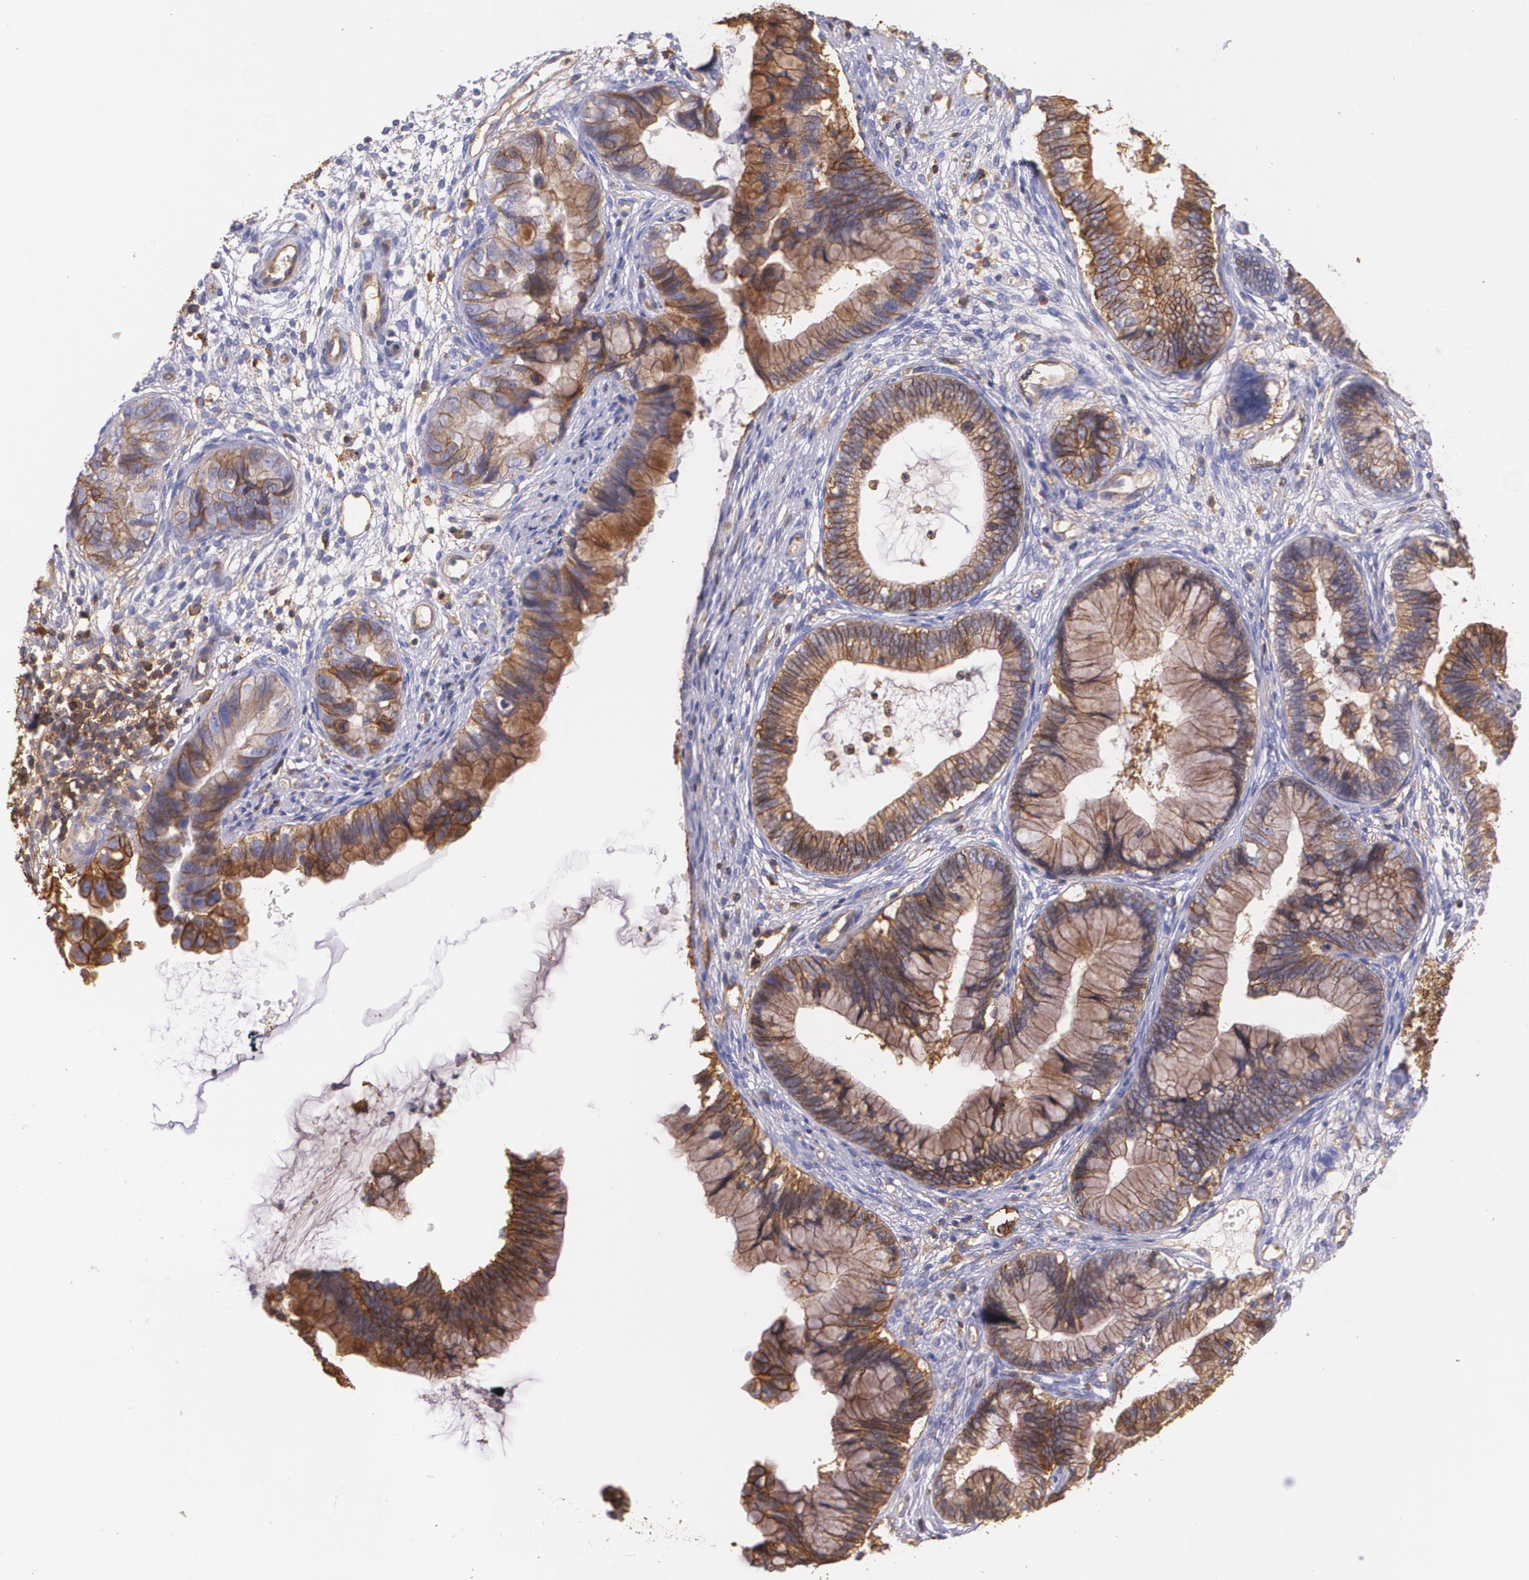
{"staining": {"intensity": "weak", "quantity": ">75%", "location": "cytoplasmic/membranous"}, "tissue": "cervical cancer", "cell_type": "Tumor cells", "image_type": "cancer", "snomed": [{"axis": "morphology", "description": "Adenocarcinoma, NOS"}, {"axis": "topography", "description": "Cervix"}], "caption": "IHC of human adenocarcinoma (cervical) reveals low levels of weak cytoplasmic/membranous staining in about >75% of tumor cells.", "gene": "B2M", "patient": {"sex": "female", "age": 44}}